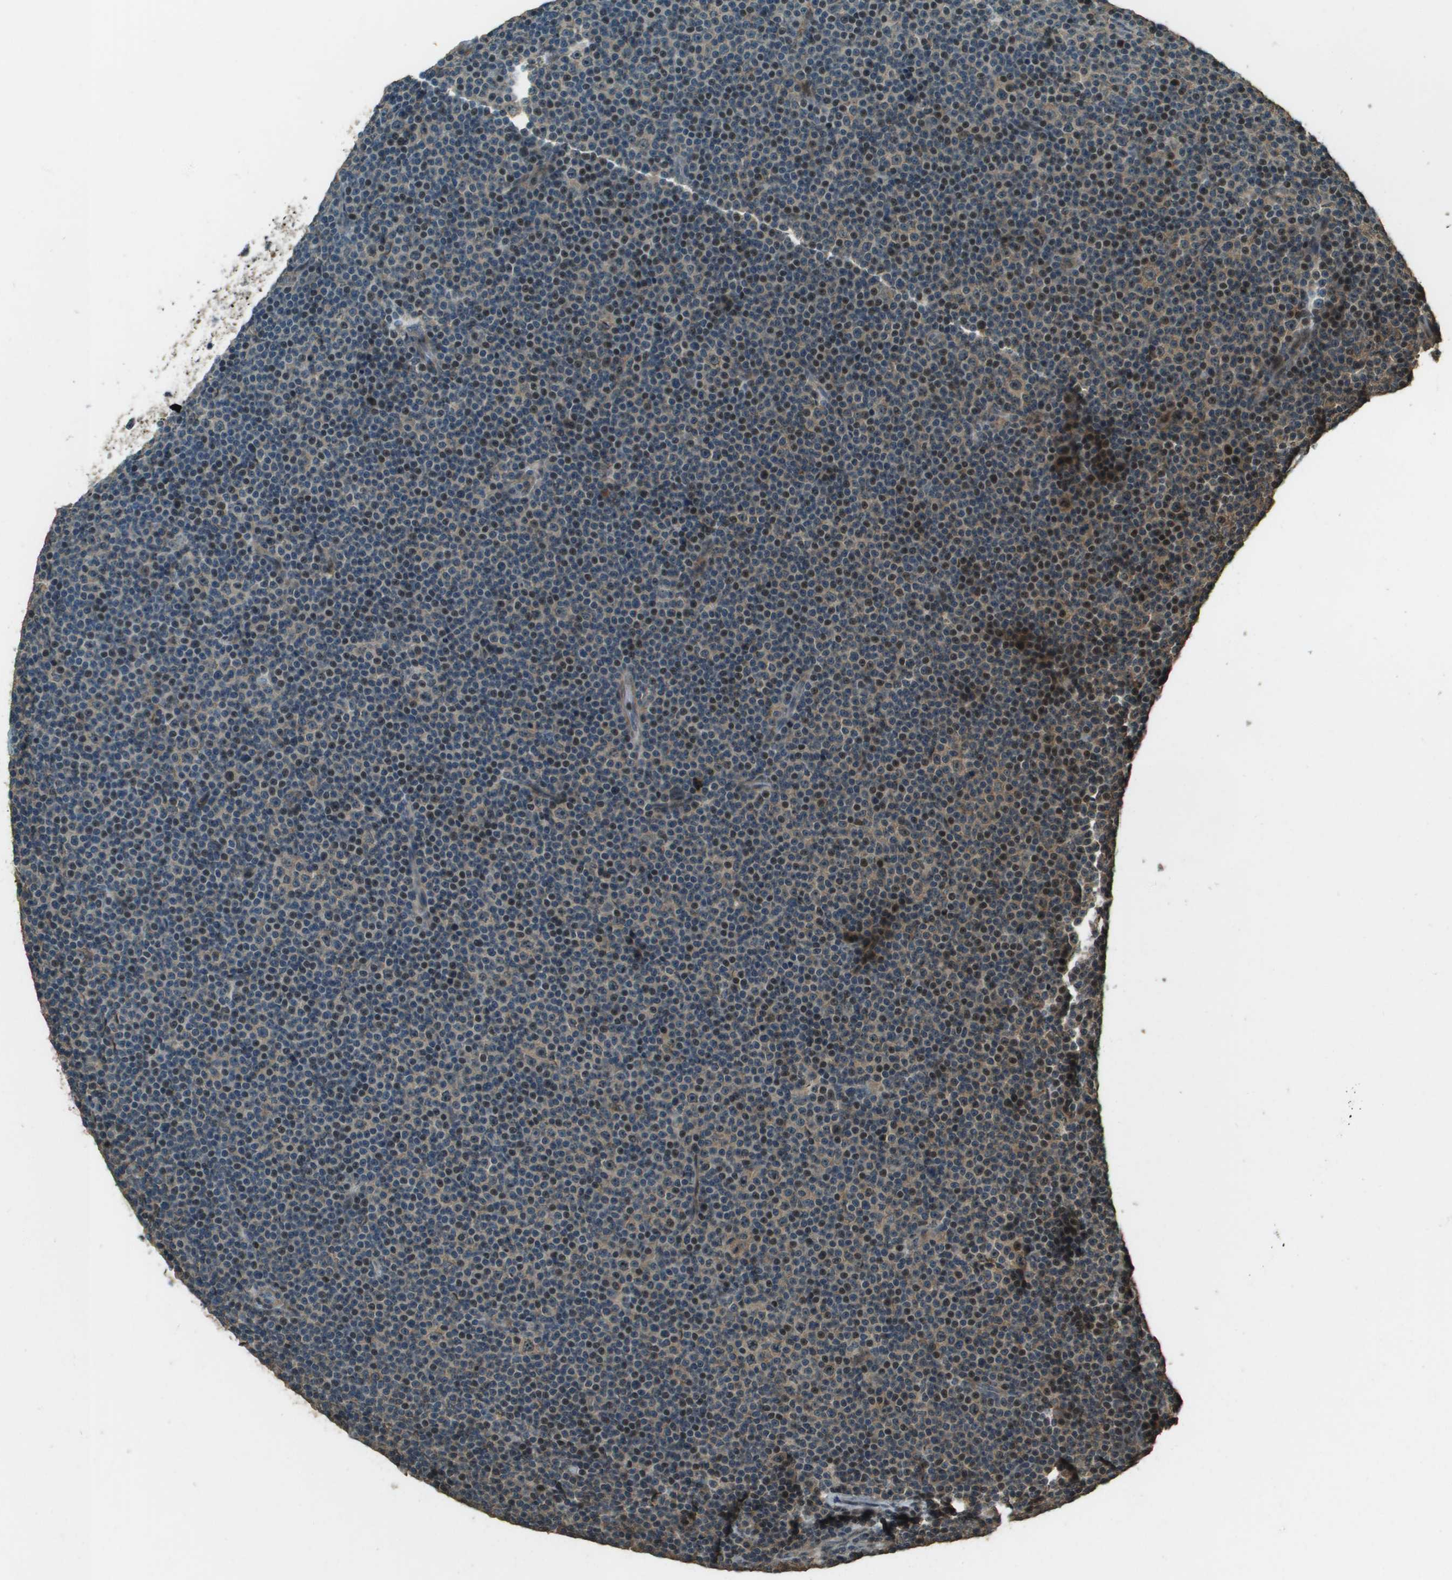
{"staining": {"intensity": "negative", "quantity": "none", "location": "none"}, "tissue": "lymphoma", "cell_type": "Tumor cells", "image_type": "cancer", "snomed": [{"axis": "morphology", "description": "Malignant lymphoma, non-Hodgkin's type, Low grade"}, {"axis": "topography", "description": "Lymph node"}], "caption": "This is an immunohistochemistry image of human malignant lymphoma, non-Hodgkin's type (low-grade). There is no expression in tumor cells.", "gene": "SDC3", "patient": {"sex": "female", "age": 67}}